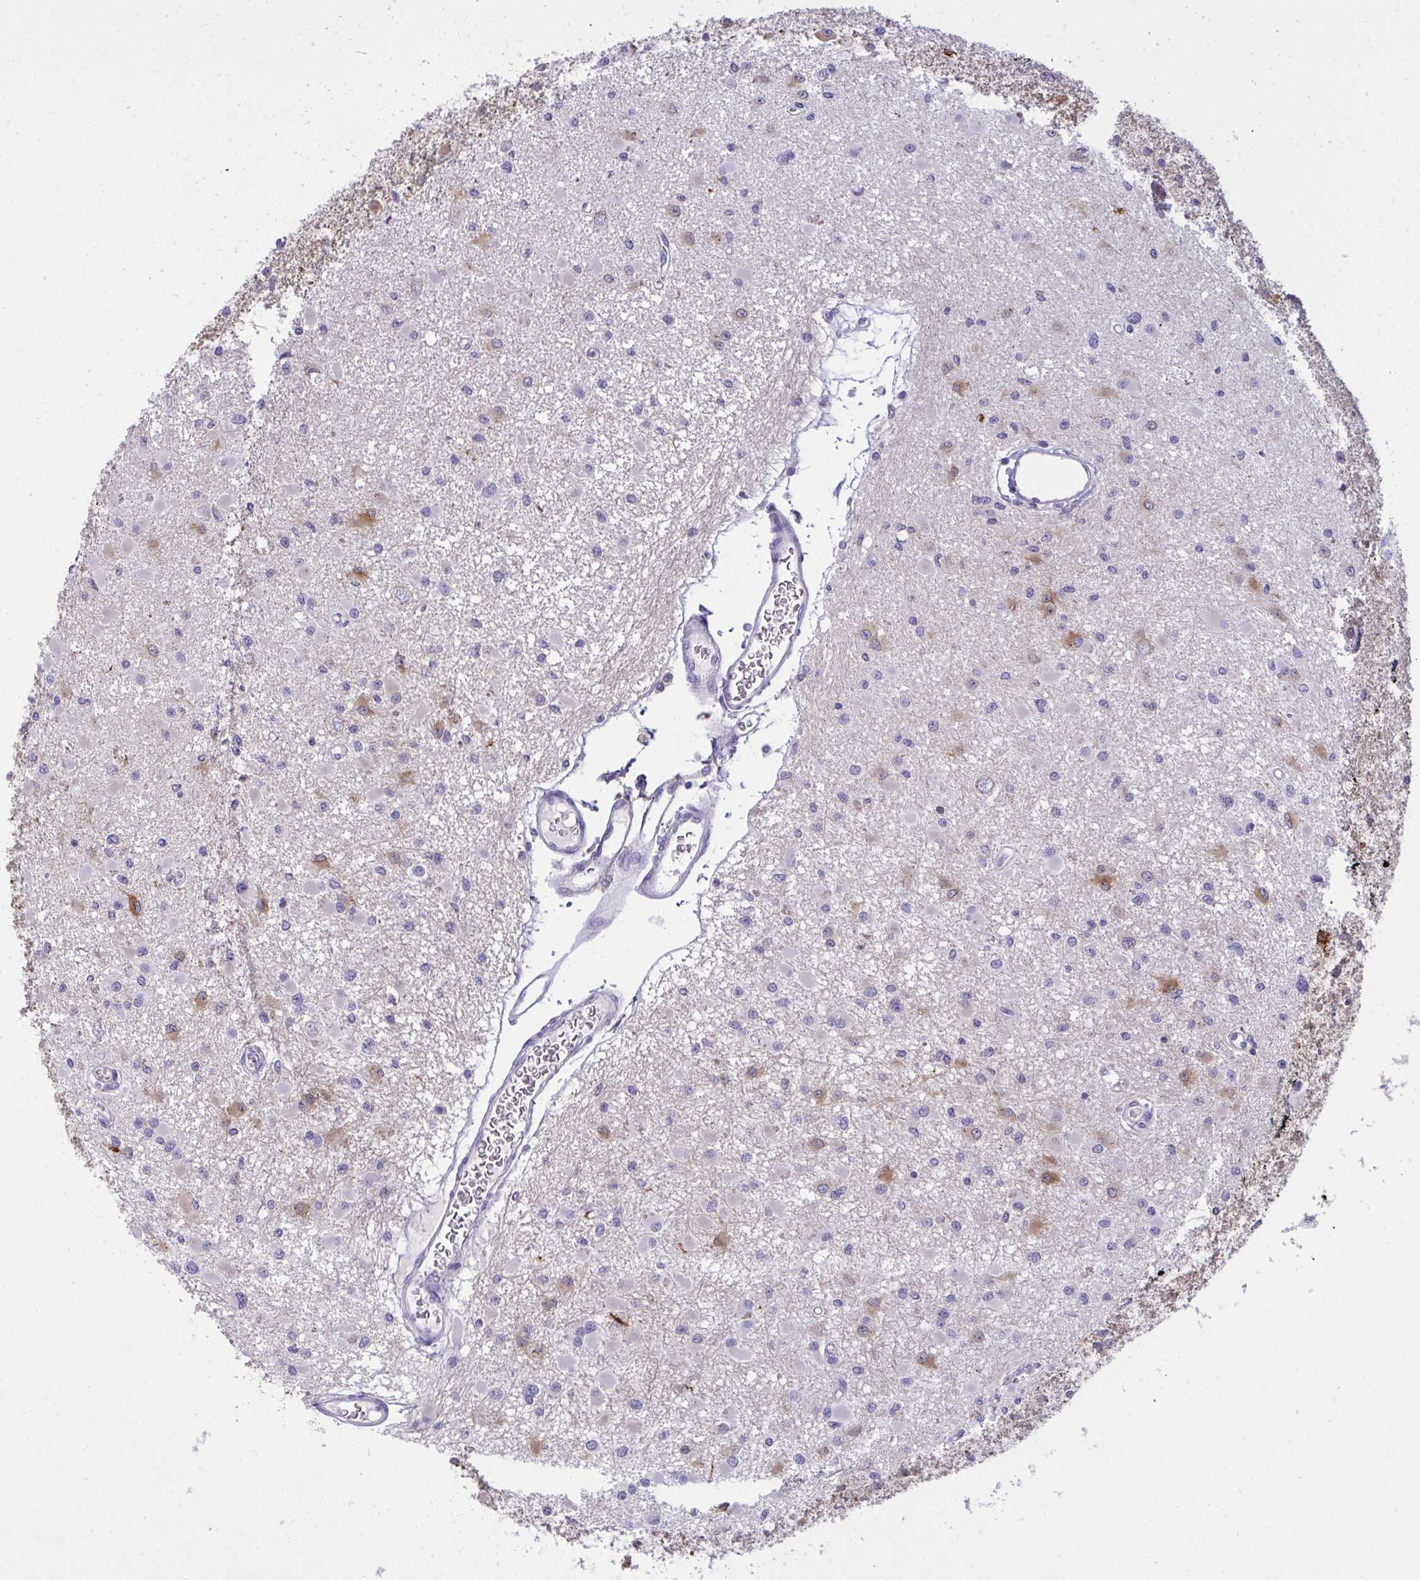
{"staining": {"intensity": "negative", "quantity": "none", "location": "none"}, "tissue": "glioma", "cell_type": "Tumor cells", "image_type": "cancer", "snomed": [{"axis": "morphology", "description": "Glioma, malignant, High grade"}, {"axis": "topography", "description": "Brain"}], "caption": "Immunohistochemical staining of human glioma displays no significant staining in tumor cells. Nuclei are stained in blue.", "gene": "RGPD5", "patient": {"sex": "male", "age": 54}}